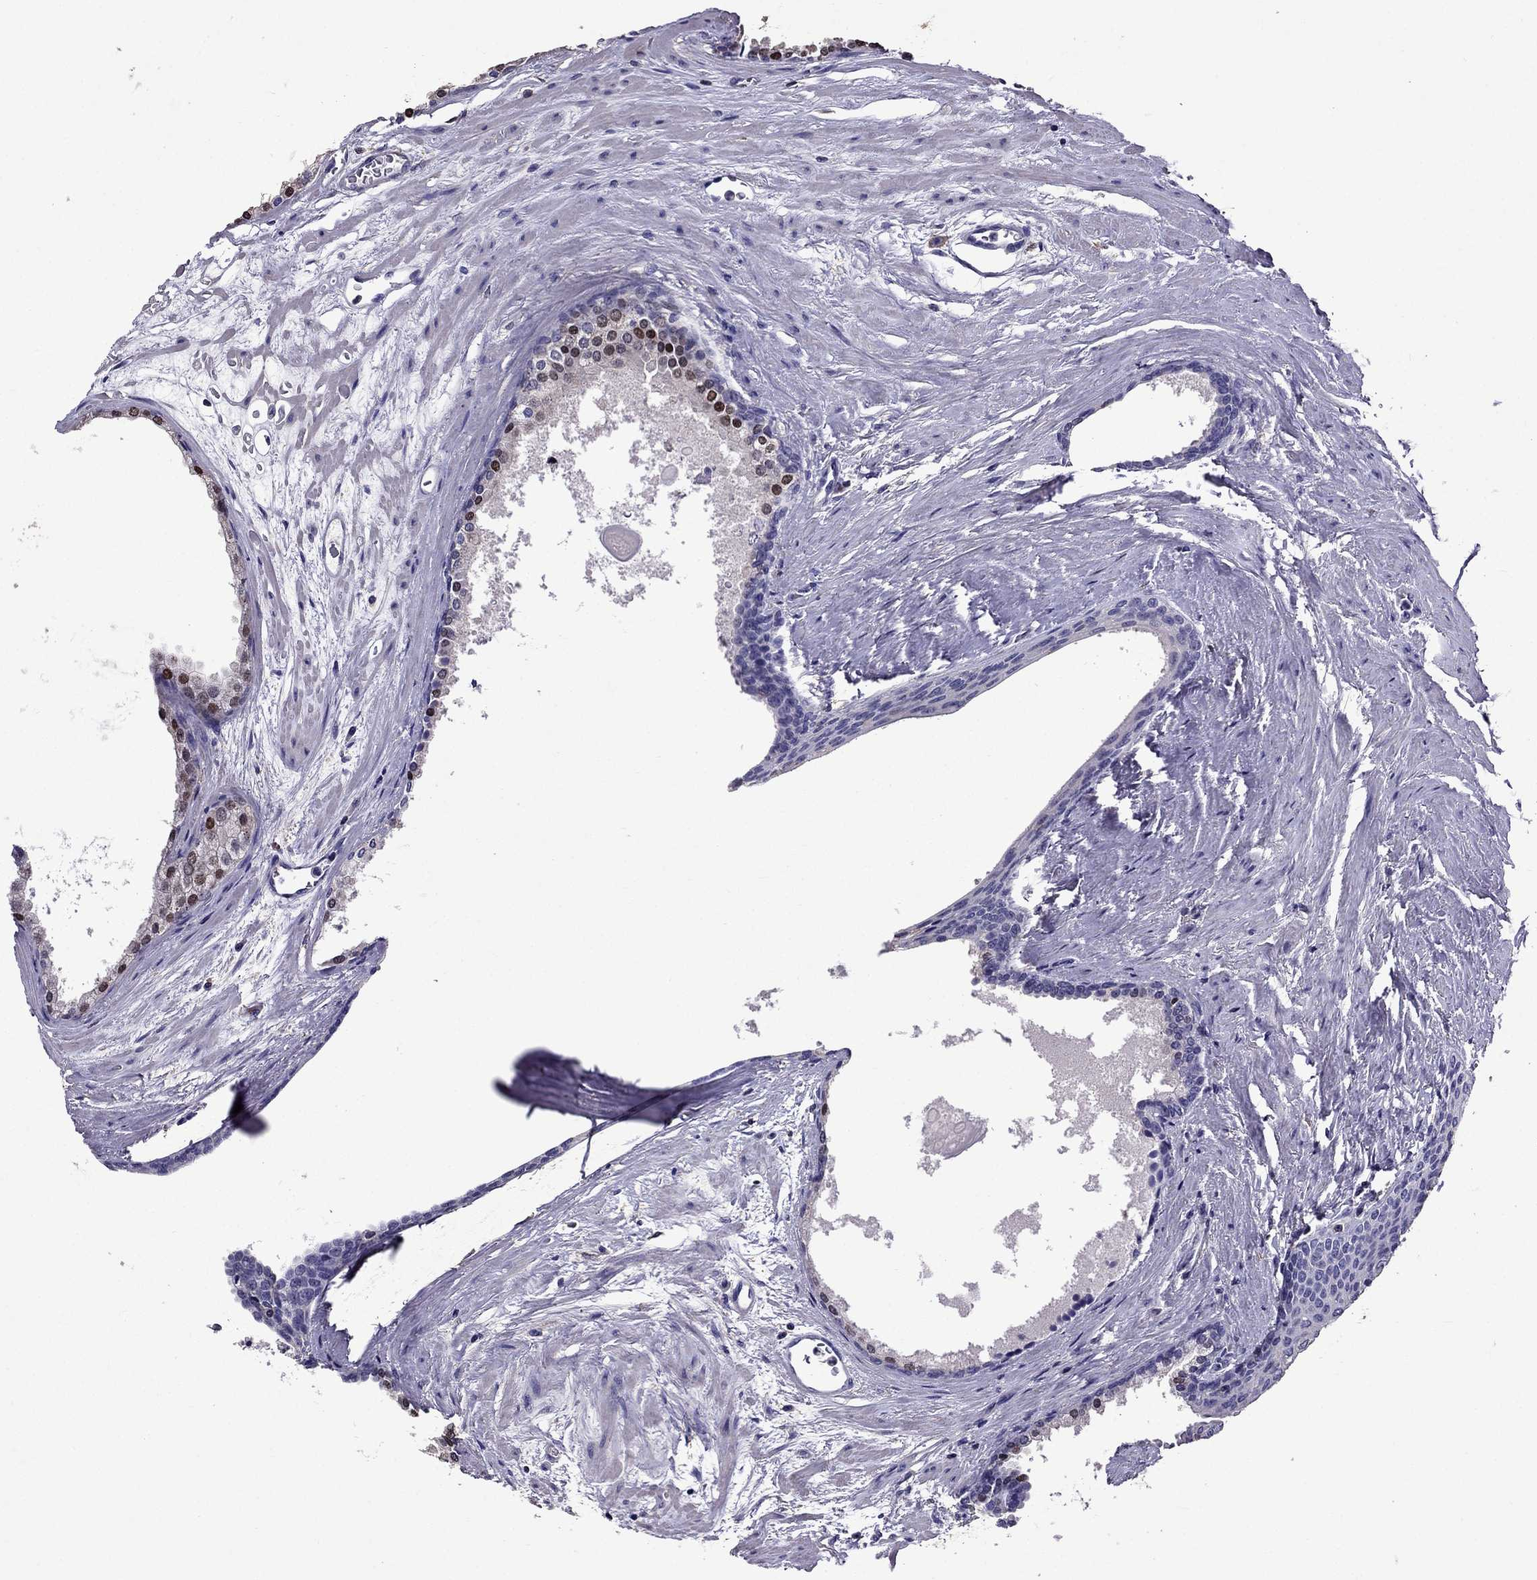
{"staining": {"intensity": "strong", "quantity": "25%-75%", "location": "nuclear"}, "tissue": "prostate cancer", "cell_type": "Tumor cells", "image_type": "cancer", "snomed": [{"axis": "morphology", "description": "Adenocarcinoma, Low grade"}, {"axis": "topography", "description": "Prostate"}], "caption": "Immunohistochemical staining of prostate cancer reveals high levels of strong nuclear protein expression in about 25%-75% of tumor cells. (brown staining indicates protein expression, while blue staining denotes nuclei).", "gene": "NKX3-1", "patient": {"sex": "male", "age": 56}}